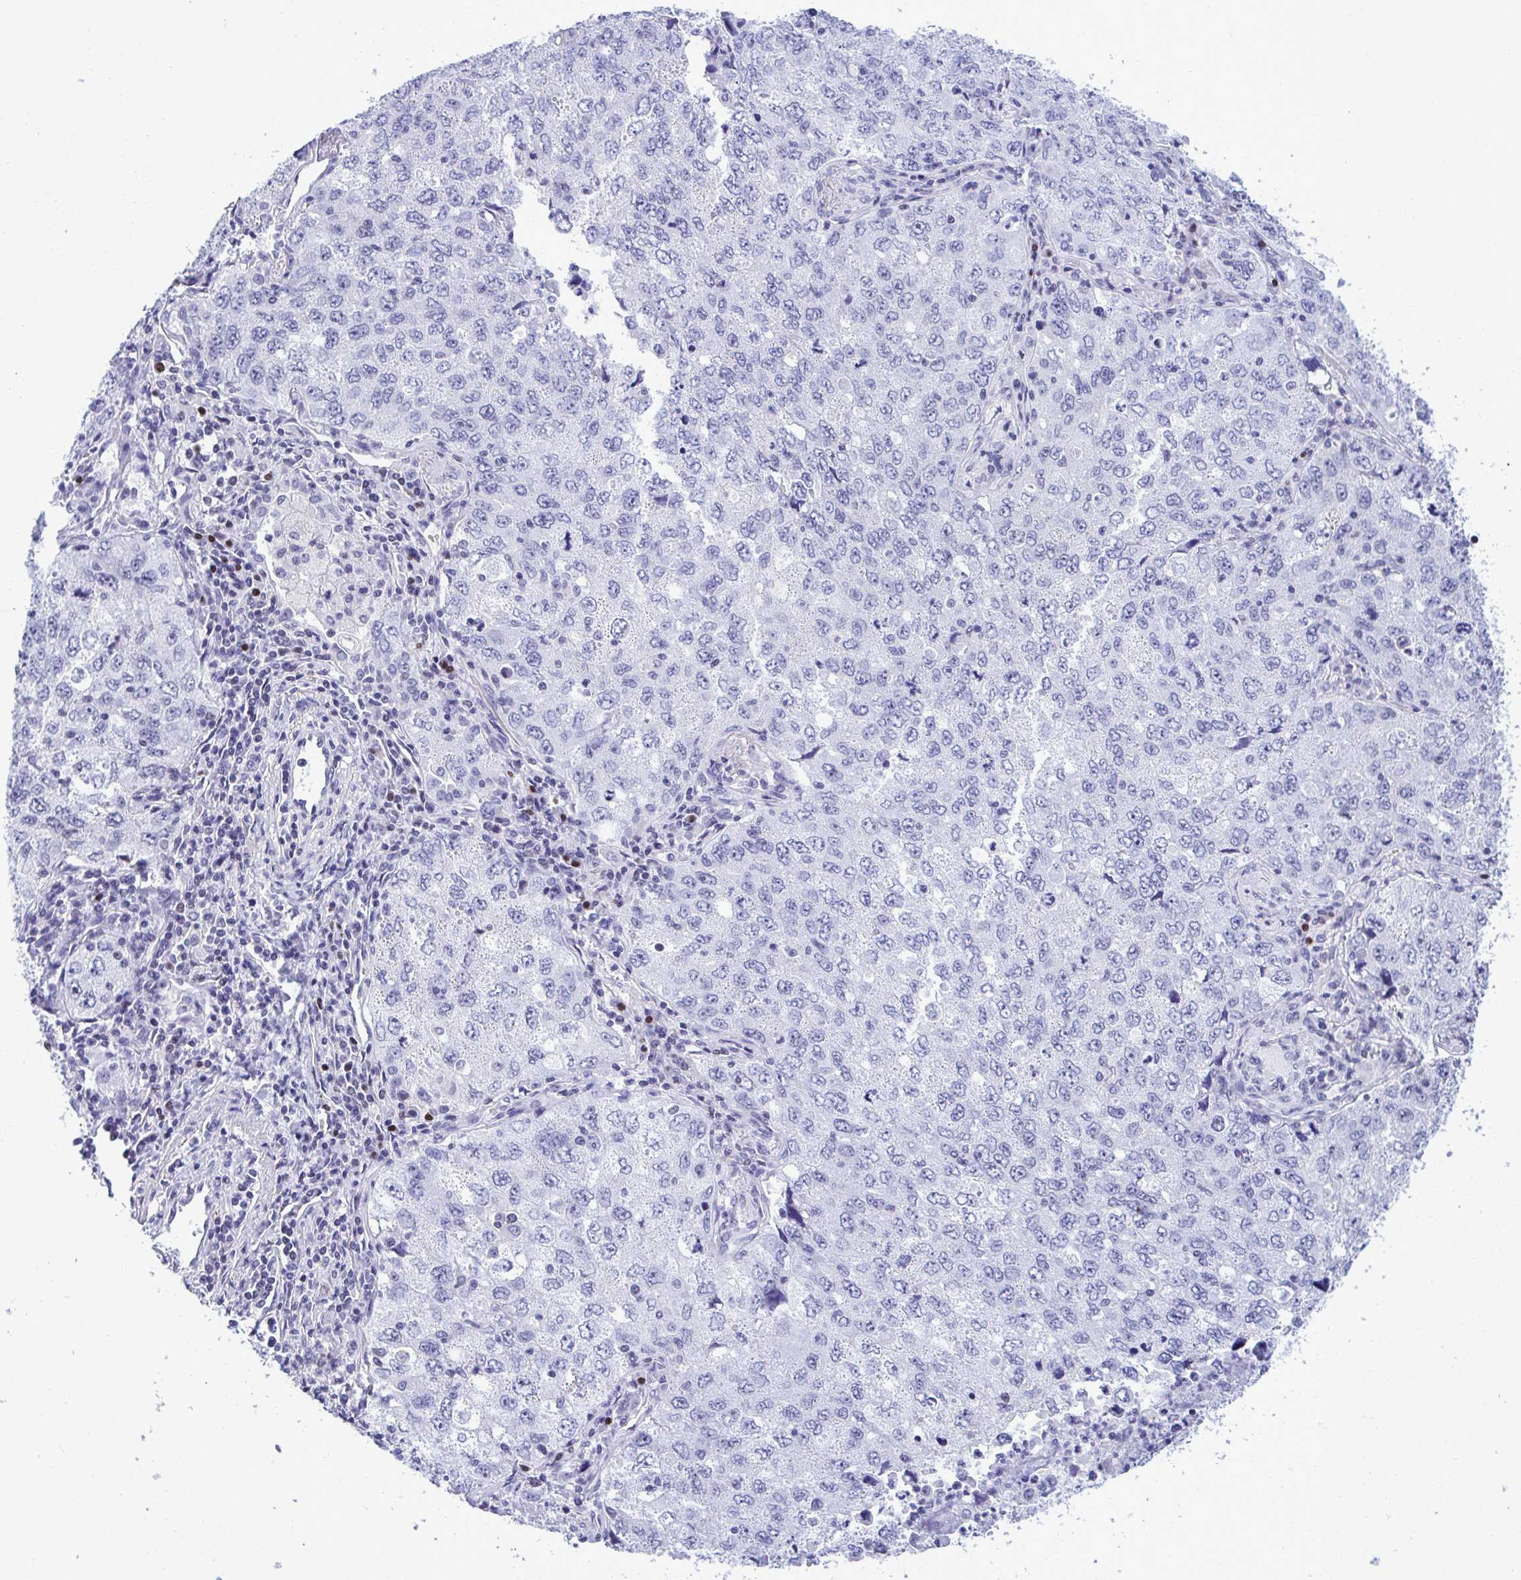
{"staining": {"intensity": "negative", "quantity": "none", "location": "none"}, "tissue": "lung cancer", "cell_type": "Tumor cells", "image_type": "cancer", "snomed": [{"axis": "morphology", "description": "Adenocarcinoma, NOS"}, {"axis": "topography", "description": "Lung"}], "caption": "Photomicrograph shows no protein positivity in tumor cells of lung cancer (adenocarcinoma) tissue.", "gene": "SLC25A51", "patient": {"sex": "female", "age": 57}}